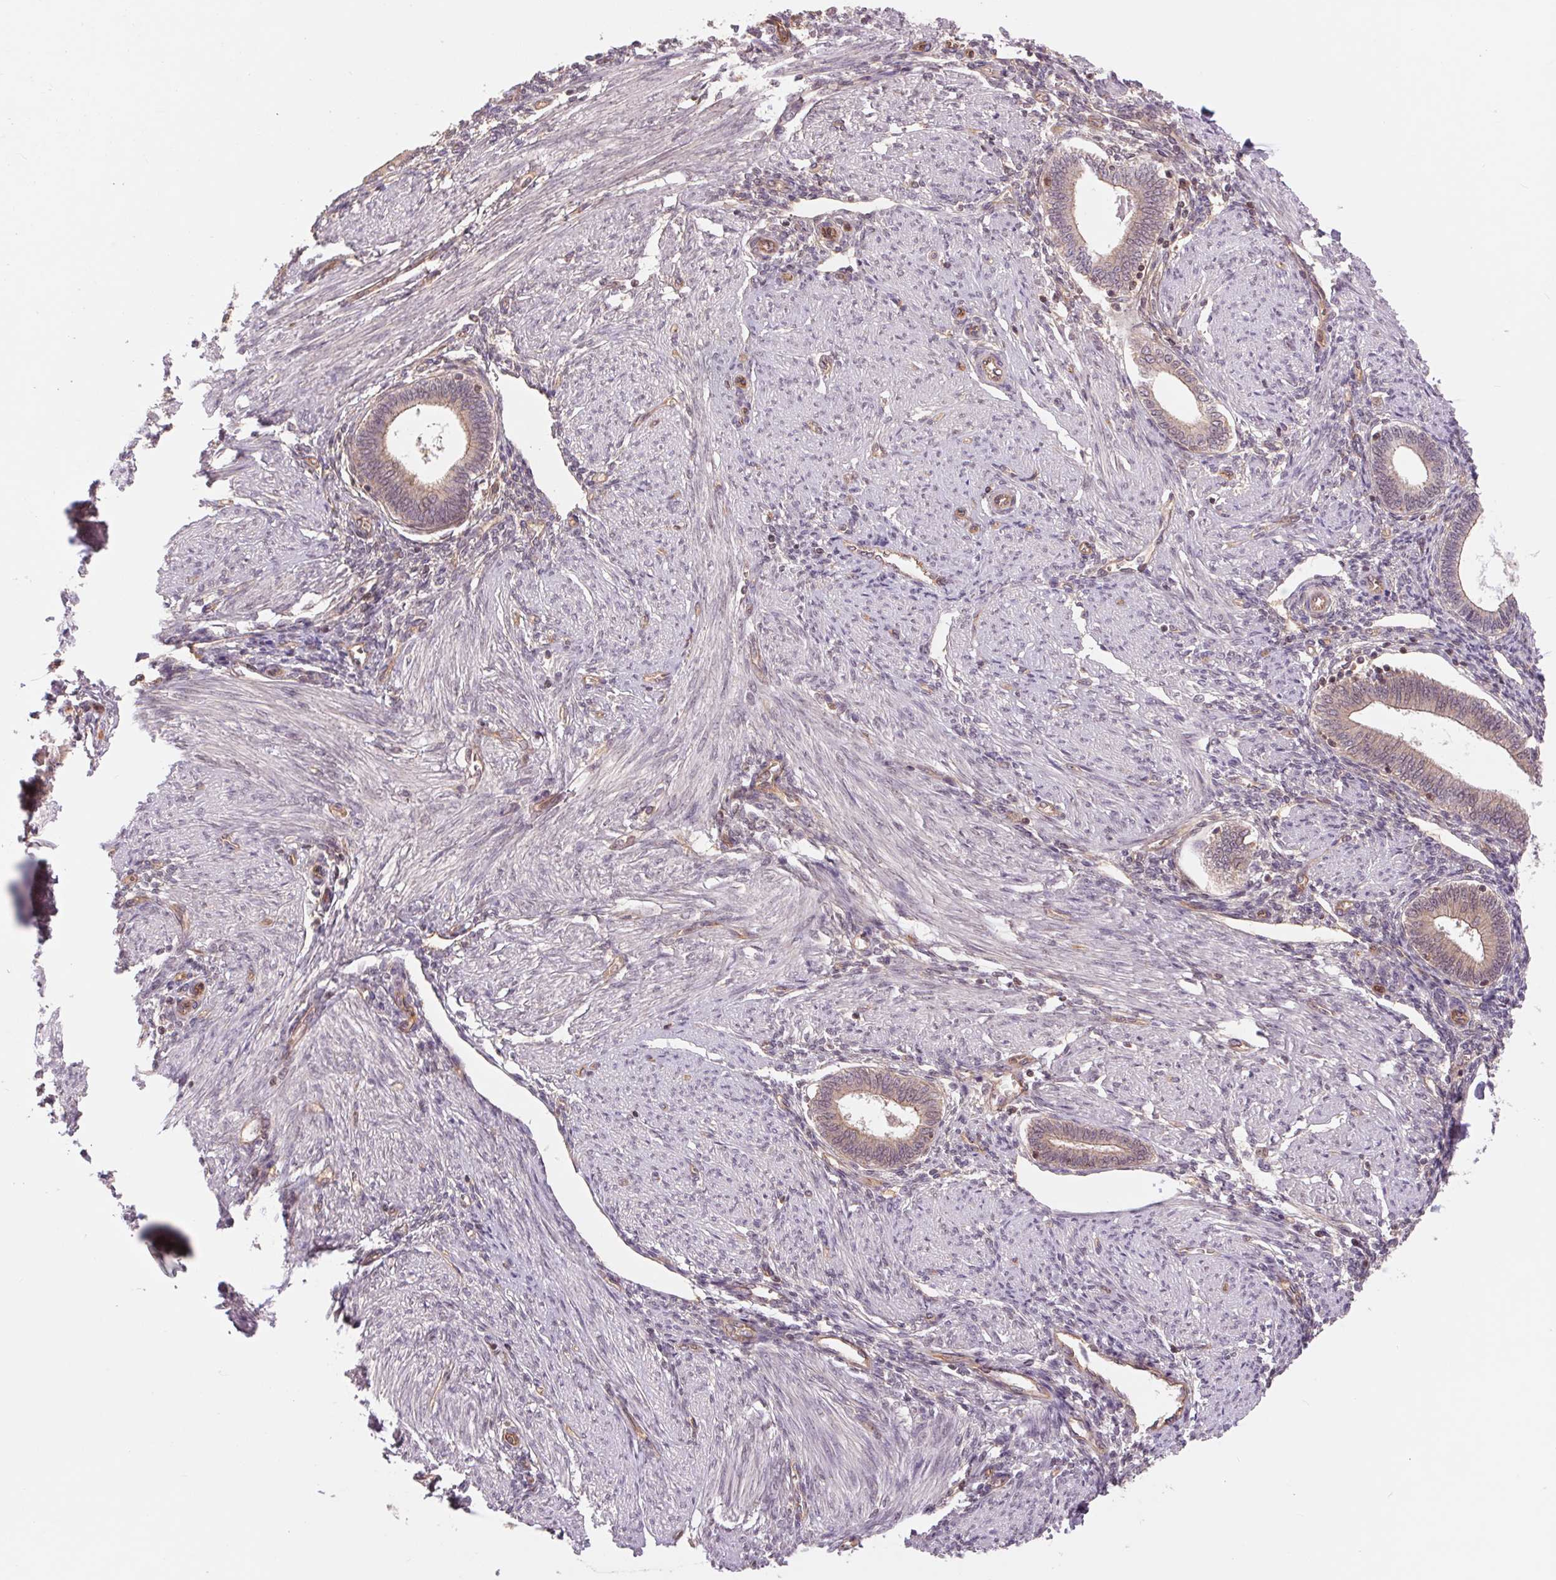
{"staining": {"intensity": "negative", "quantity": "none", "location": "none"}, "tissue": "endometrium", "cell_type": "Cells in endometrial stroma", "image_type": "normal", "snomed": [{"axis": "morphology", "description": "Normal tissue, NOS"}, {"axis": "topography", "description": "Endometrium"}], "caption": "Immunohistochemistry (IHC) histopathology image of benign human endometrium stained for a protein (brown), which demonstrates no positivity in cells in endometrial stroma.", "gene": "SH3RF2", "patient": {"sex": "female", "age": 42}}